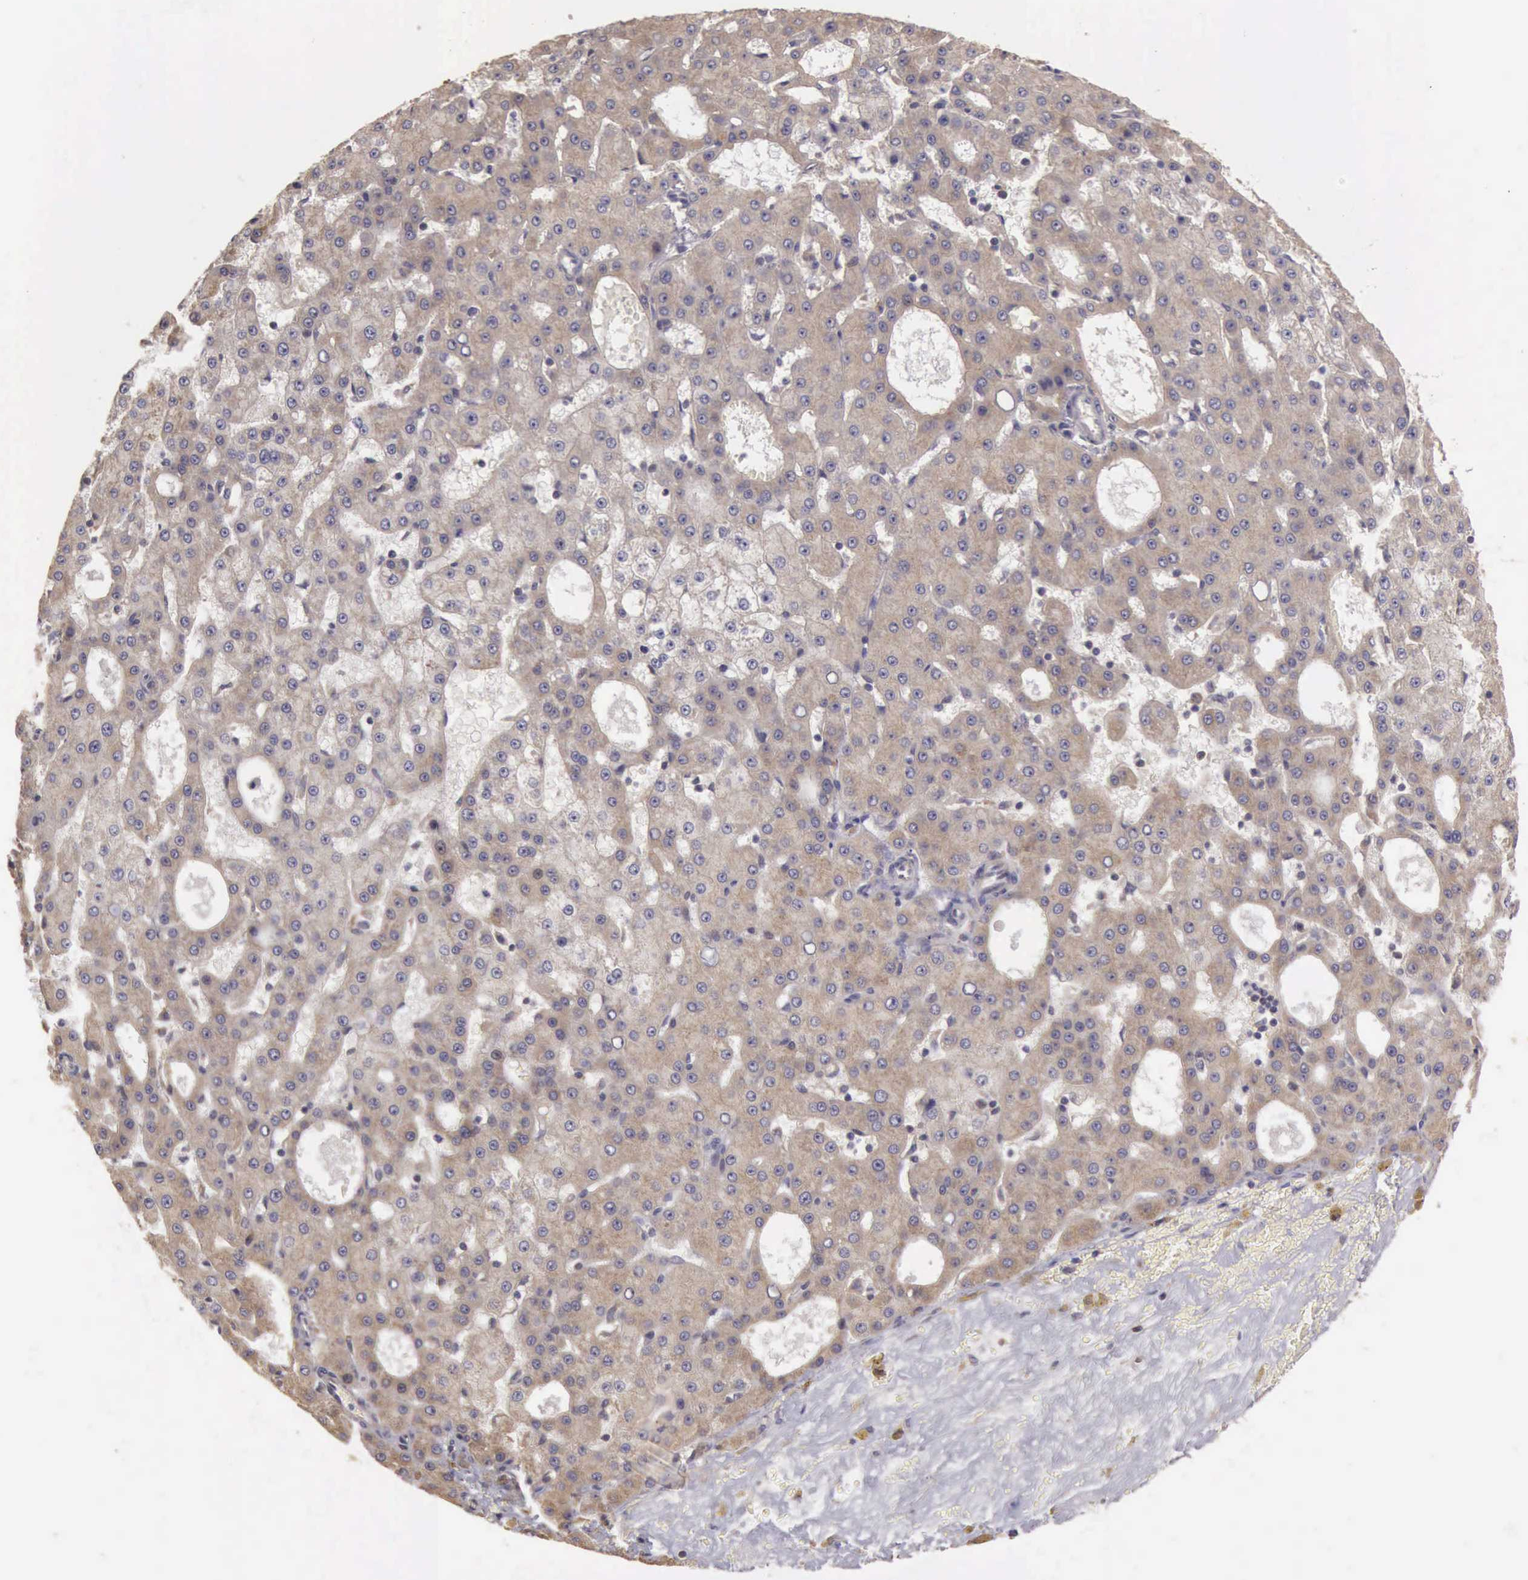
{"staining": {"intensity": "weak", "quantity": ">75%", "location": "cytoplasmic/membranous"}, "tissue": "liver cancer", "cell_type": "Tumor cells", "image_type": "cancer", "snomed": [{"axis": "morphology", "description": "Carcinoma, Hepatocellular, NOS"}, {"axis": "topography", "description": "Liver"}], "caption": "A high-resolution micrograph shows IHC staining of liver cancer (hepatocellular carcinoma), which displays weak cytoplasmic/membranous expression in about >75% of tumor cells.", "gene": "EIF5", "patient": {"sex": "male", "age": 47}}